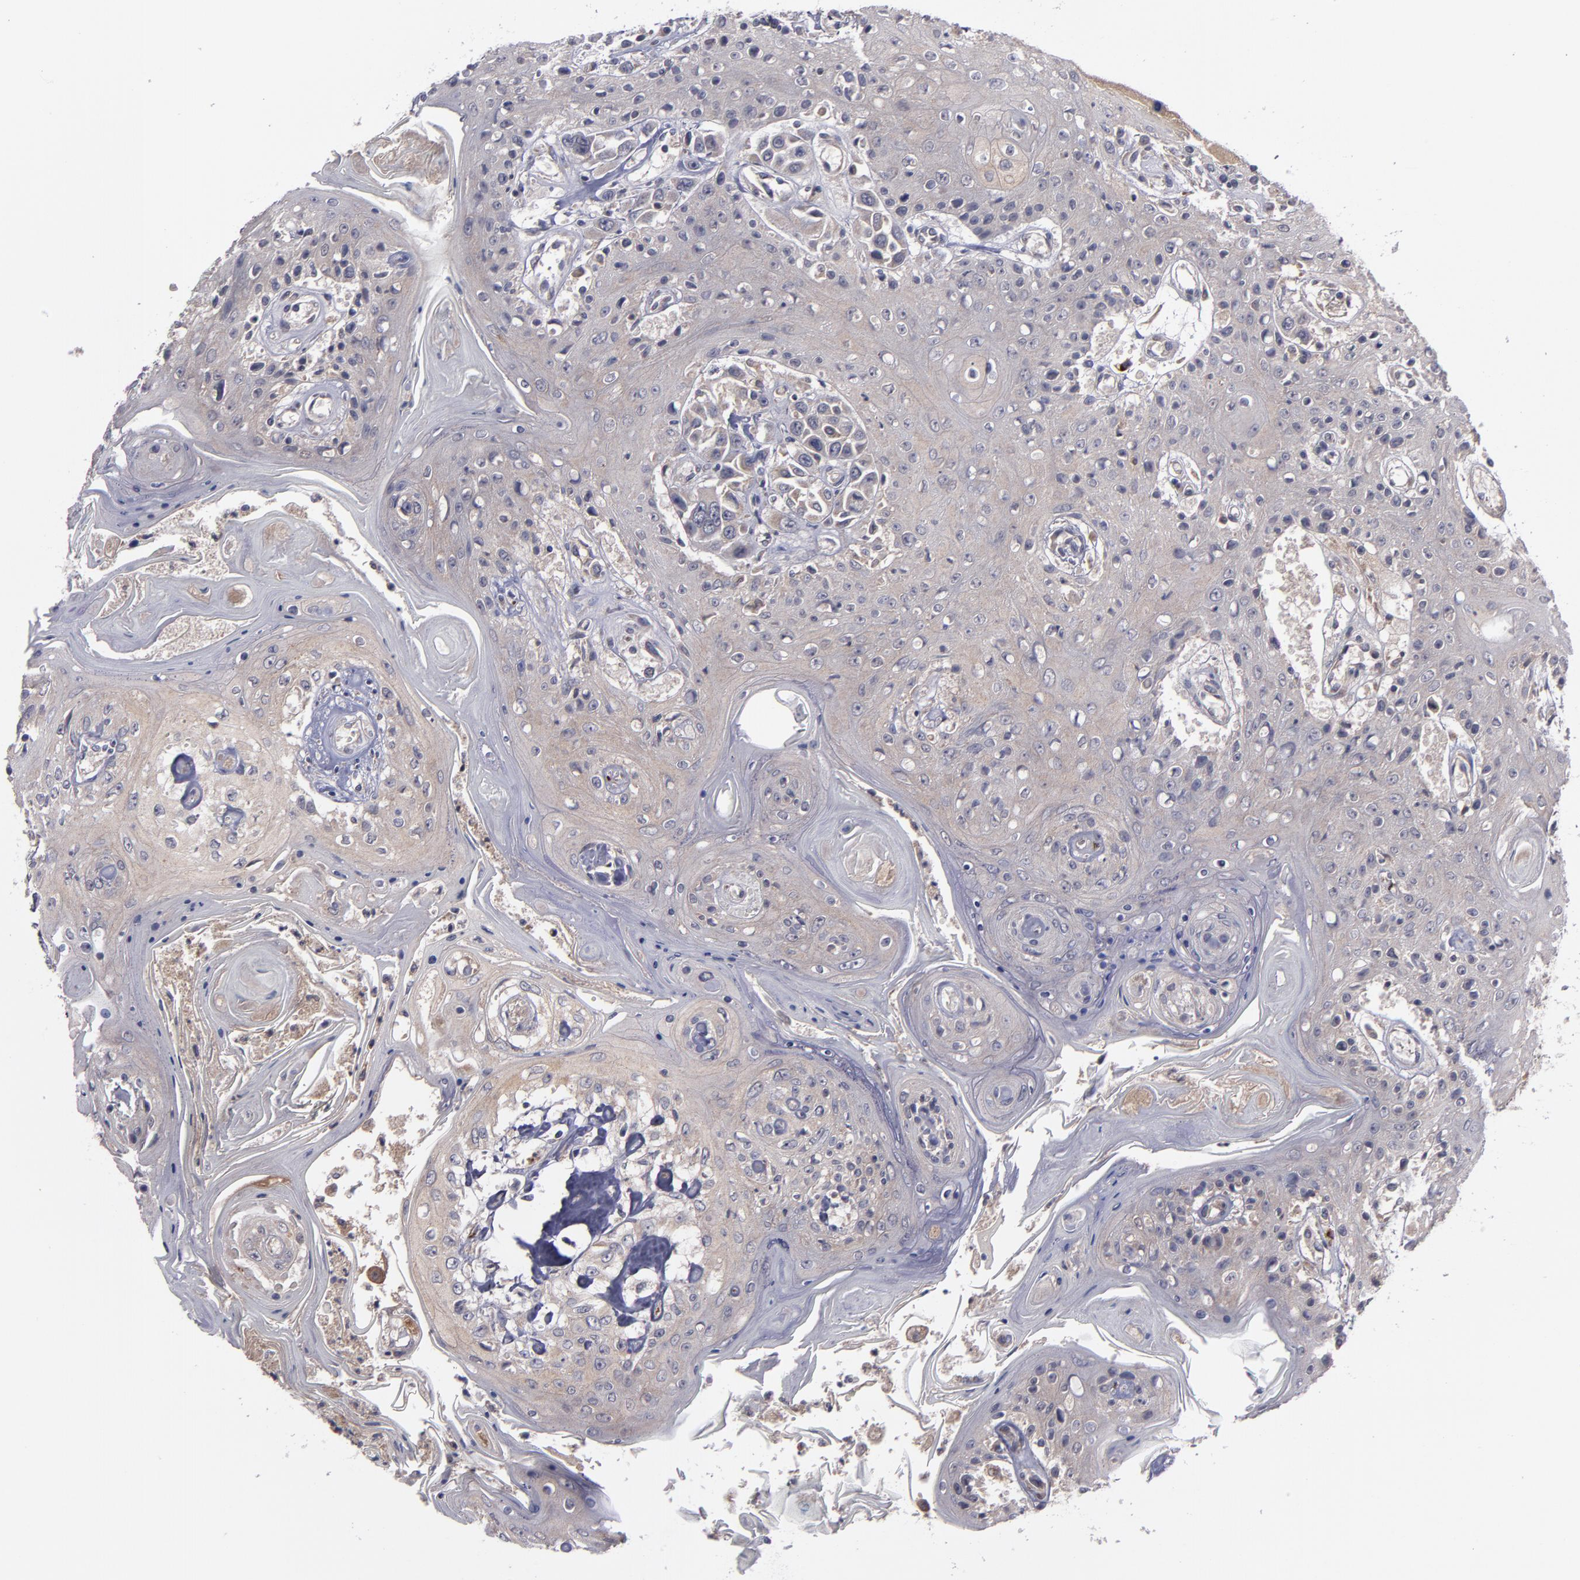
{"staining": {"intensity": "weak", "quantity": ">75%", "location": "cytoplasmic/membranous"}, "tissue": "head and neck cancer", "cell_type": "Tumor cells", "image_type": "cancer", "snomed": [{"axis": "morphology", "description": "Squamous cell carcinoma, NOS"}, {"axis": "topography", "description": "Oral tissue"}, {"axis": "topography", "description": "Head-Neck"}], "caption": "A low amount of weak cytoplasmic/membranous positivity is seen in approximately >75% of tumor cells in head and neck squamous cell carcinoma tissue. Nuclei are stained in blue.", "gene": "MMP11", "patient": {"sex": "female", "age": 76}}